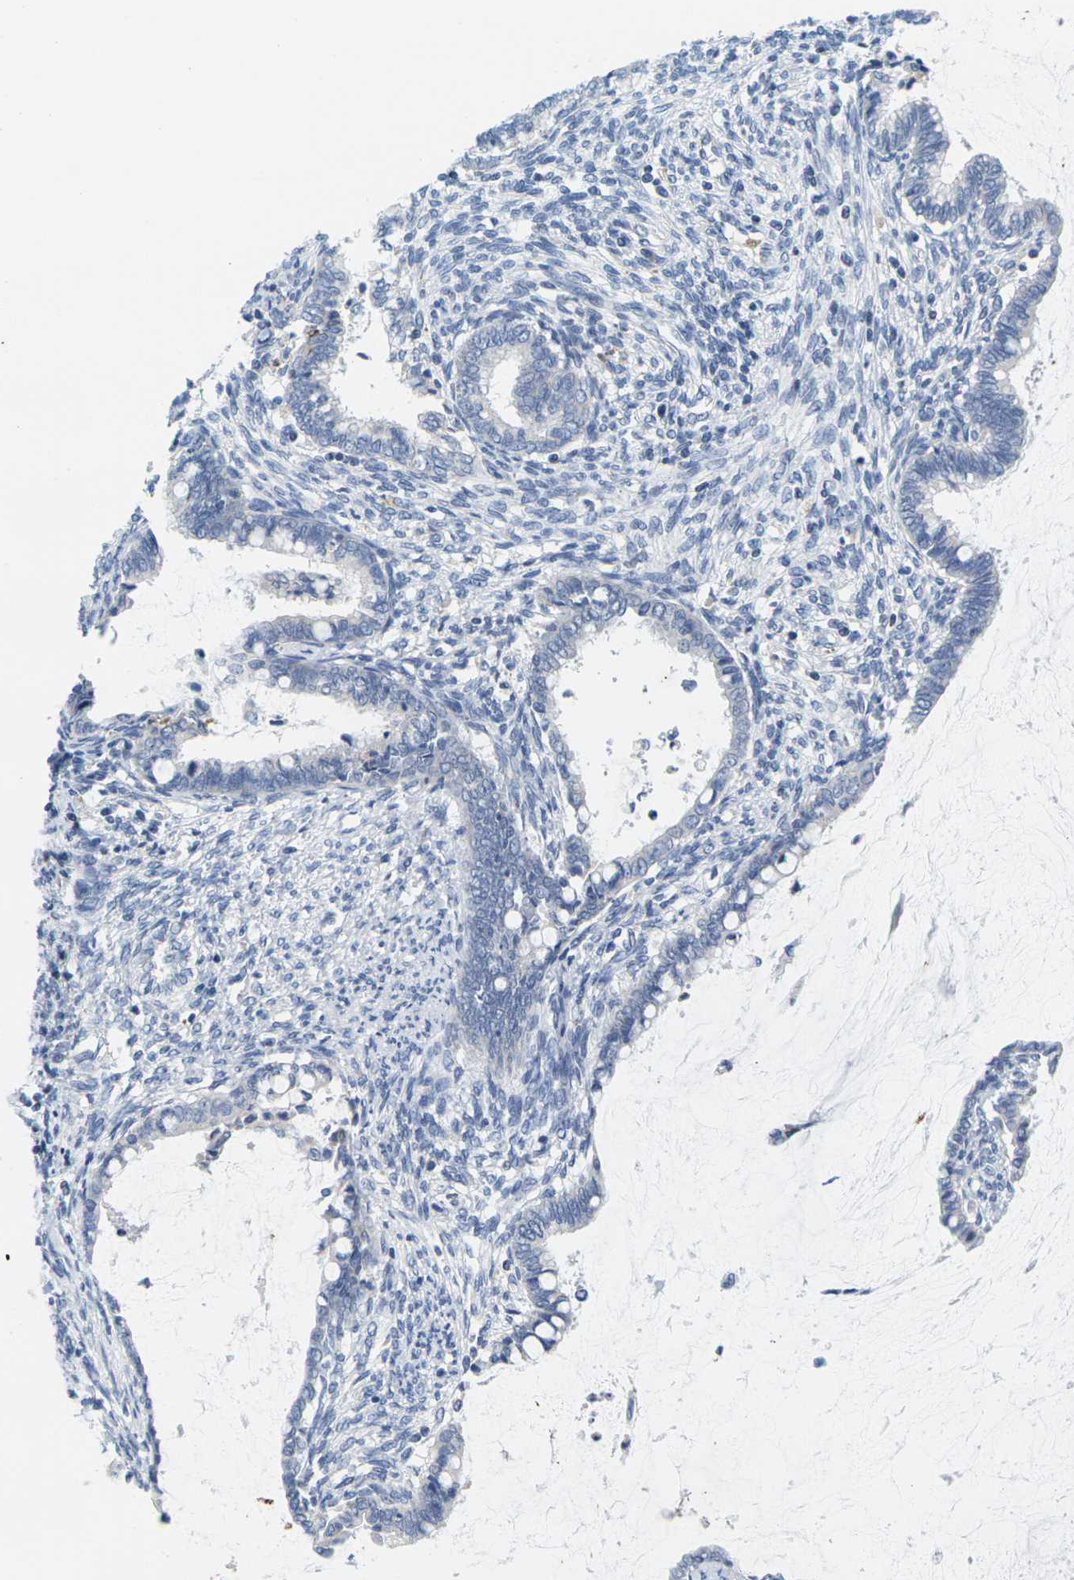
{"staining": {"intensity": "negative", "quantity": "none", "location": "none"}, "tissue": "cervical cancer", "cell_type": "Tumor cells", "image_type": "cancer", "snomed": [{"axis": "morphology", "description": "Adenocarcinoma, NOS"}, {"axis": "topography", "description": "Cervix"}], "caption": "Immunohistochemical staining of cervical adenocarcinoma demonstrates no significant staining in tumor cells.", "gene": "KLK5", "patient": {"sex": "female", "age": 44}}